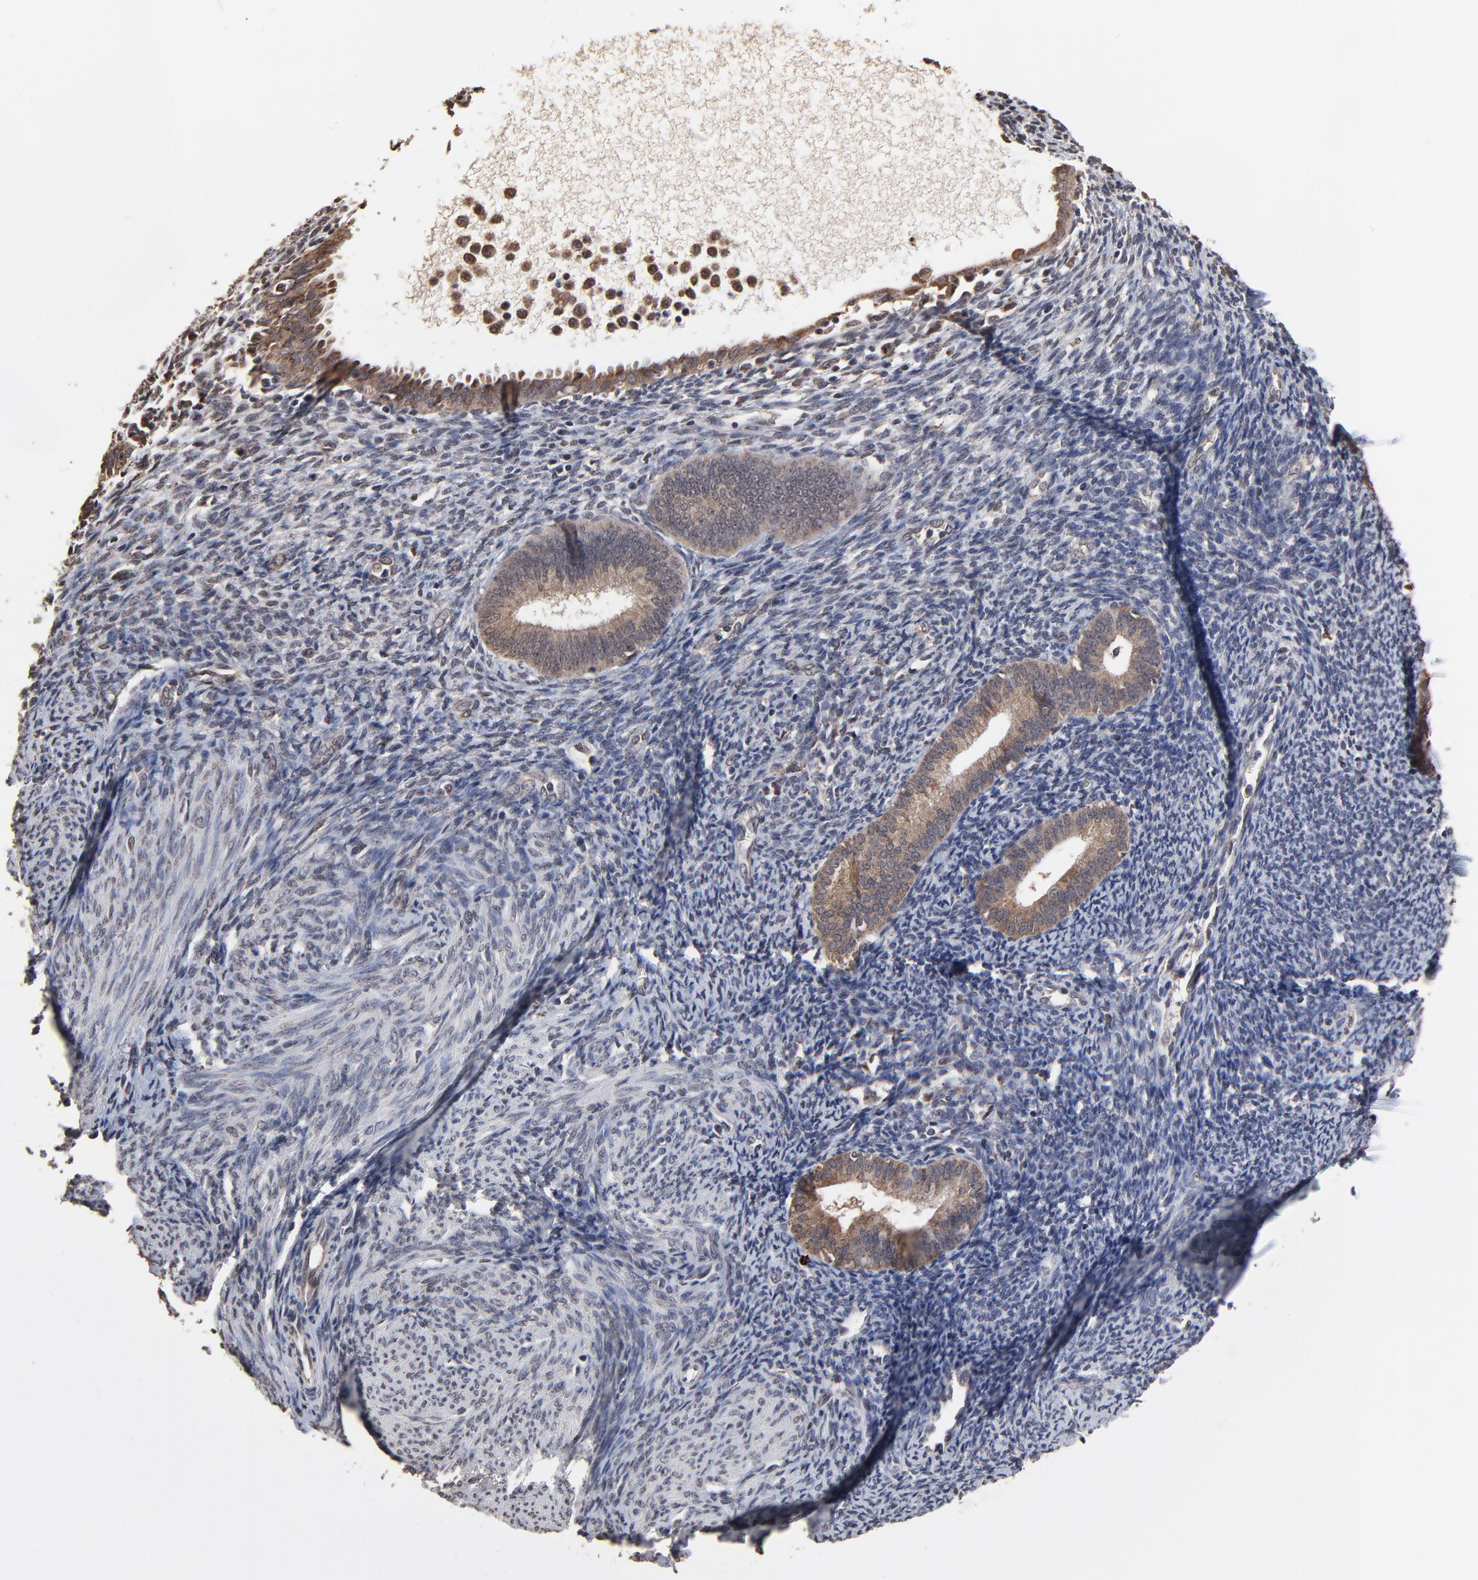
{"staining": {"intensity": "weak", "quantity": "<25%", "location": "cytoplasmic/membranous"}, "tissue": "endometrium", "cell_type": "Cells in endometrial stroma", "image_type": "normal", "snomed": [{"axis": "morphology", "description": "Normal tissue, NOS"}, {"axis": "topography", "description": "Smooth muscle"}, {"axis": "topography", "description": "Endometrium"}], "caption": "Immunohistochemical staining of normal endometrium demonstrates no significant positivity in cells in endometrial stroma.", "gene": "CHM", "patient": {"sex": "female", "age": 57}}